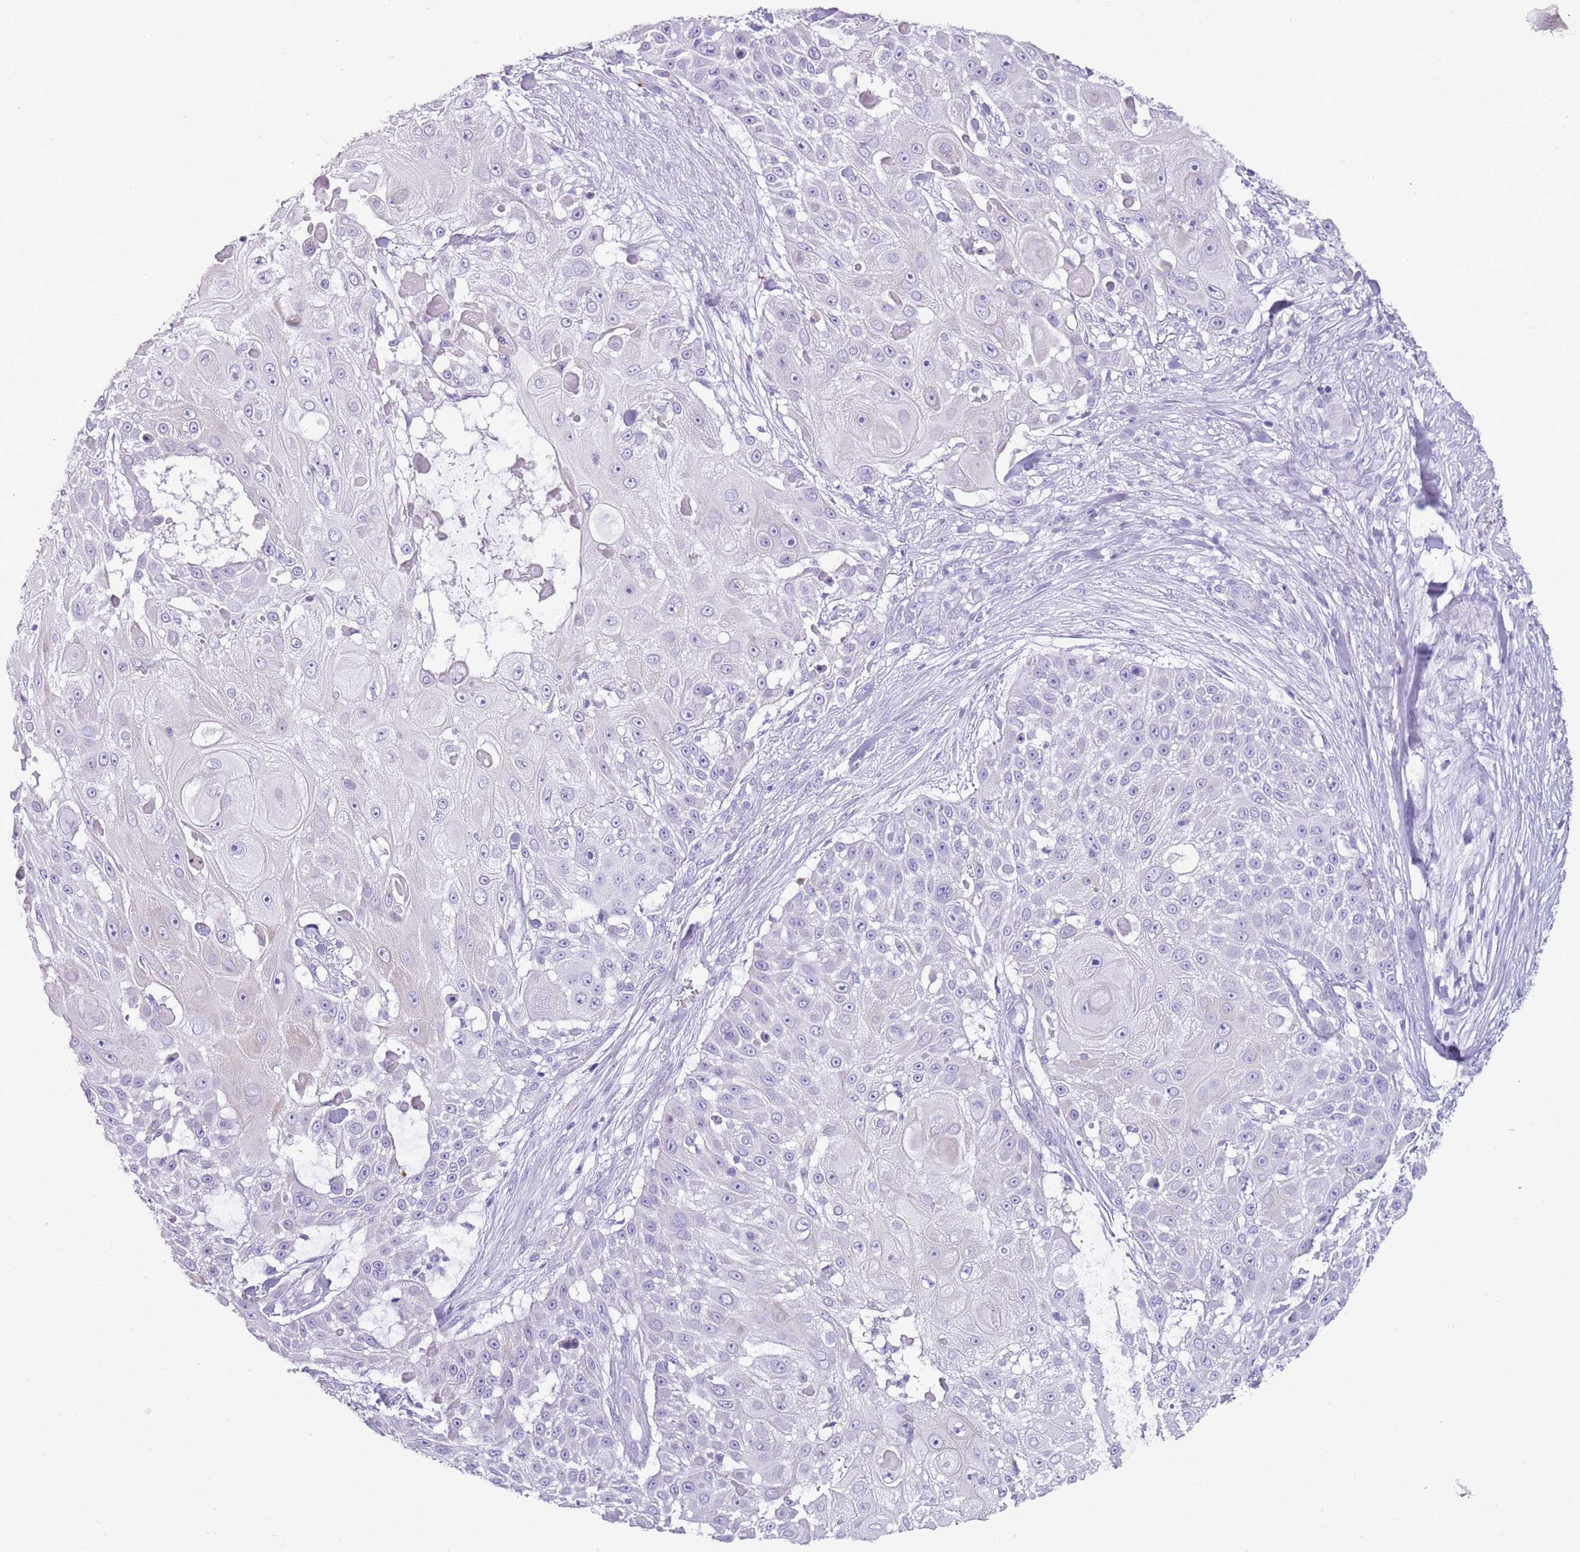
{"staining": {"intensity": "negative", "quantity": "none", "location": "none"}, "tissue": "skin cancer", "cell_type": "Tumor cells", "image_type": "cancer", "snomed": [{"axis": "morphology", "description": "Squamous cell carcinoma, NOS"}, {"axis": "topography", "description": "Skin"}], "caption": "Skin cancer stained for a protein using IHC exhibits no positivity tumor cells.", "gene": "NBPF20", "patient": {"sex": "female", "age": 86}}